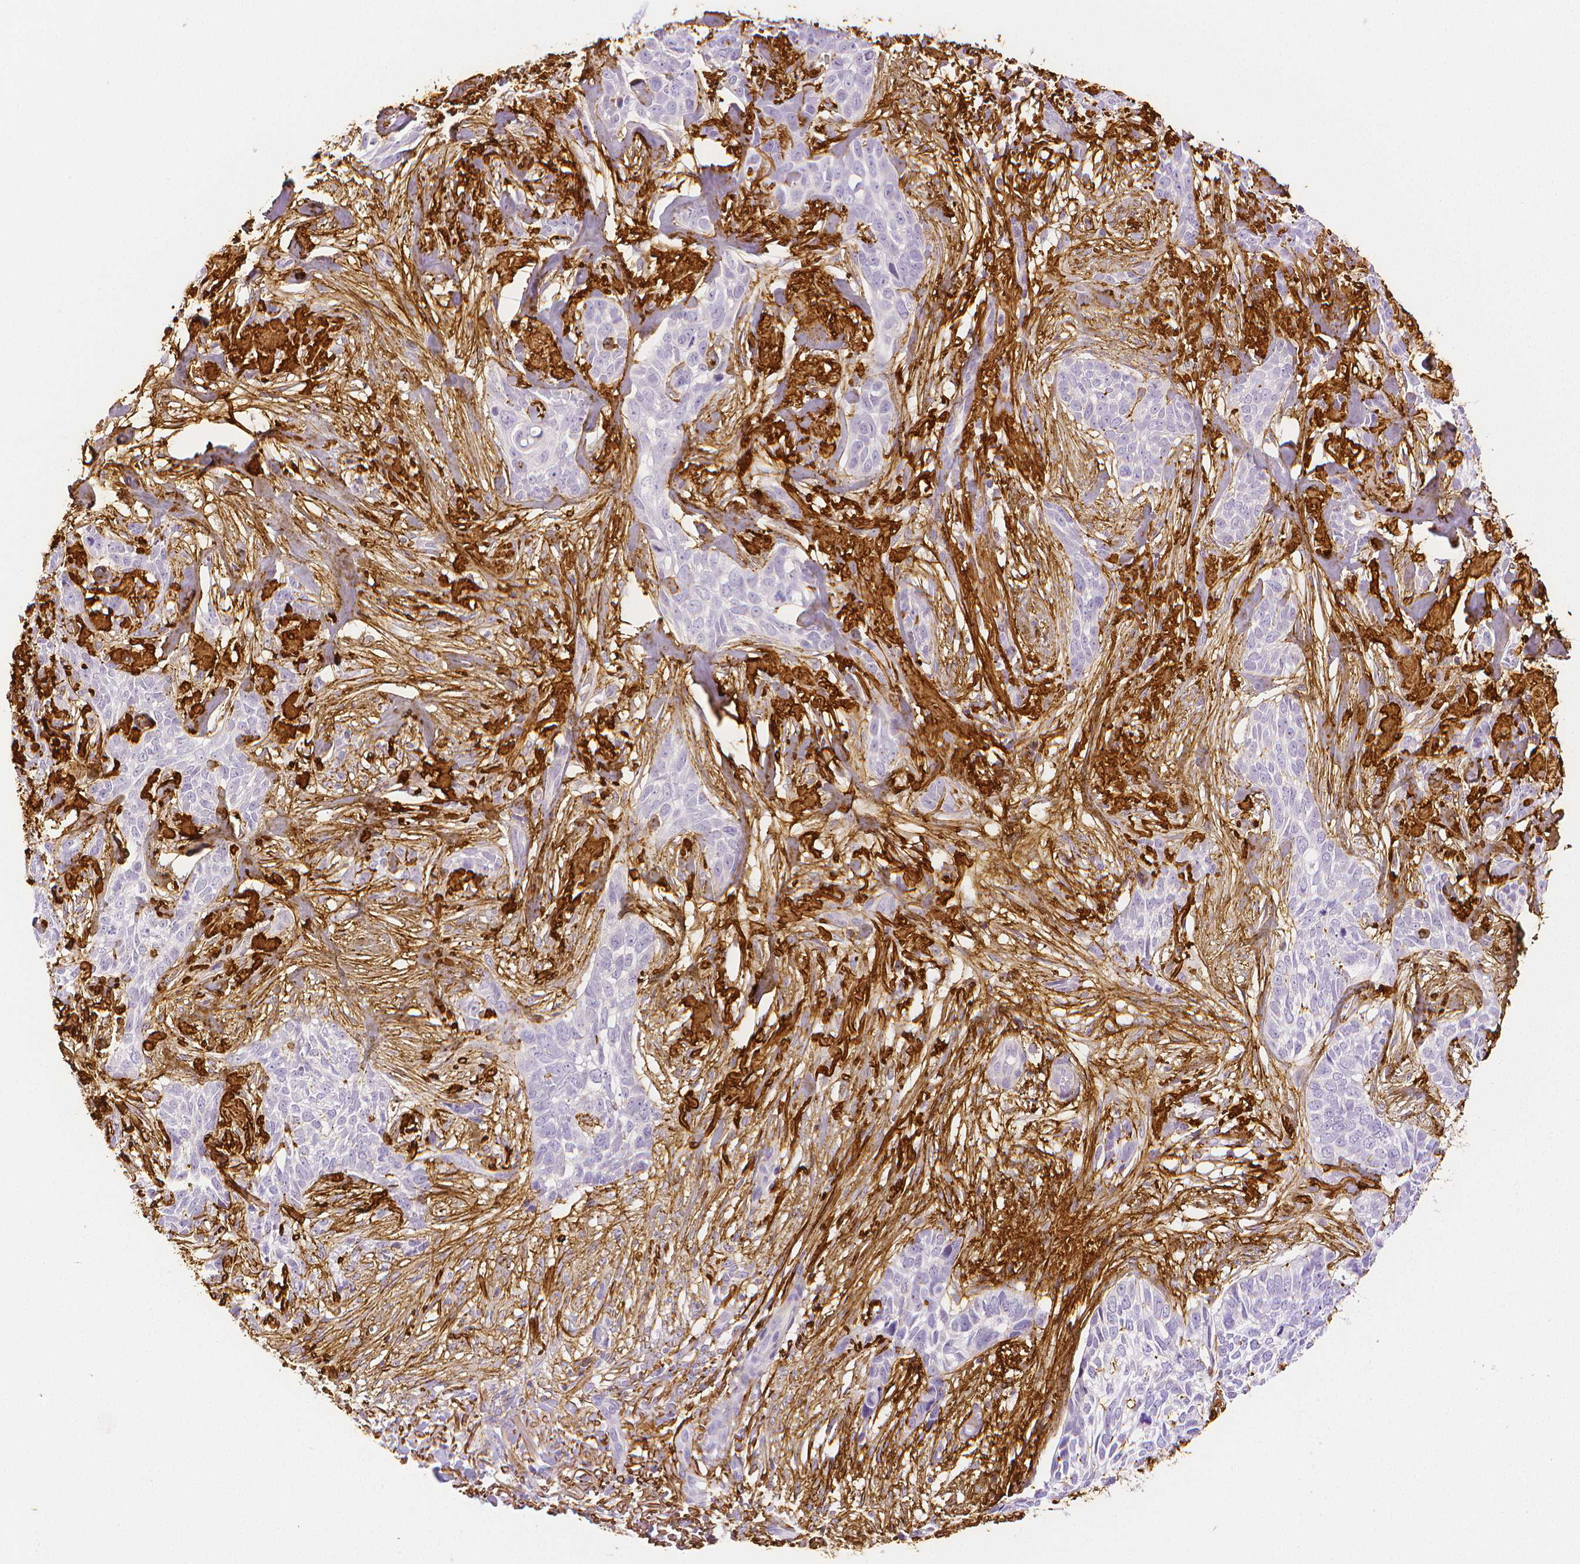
{"staining": {"intensity": "negative", "quantity": "none", "location": "none"}, "tissue": "skin cancer", "cell_type": "Tumor cells", "image_type": "cancer", "snomed": [{"axis": "morphology", "description": "Basal cell carcinoma"}, {"axis": "topography", "description": "Skin"}], "caption": "Image shows no protein positivity in tumor cells of skin cancer (basal cell carcinoma) tissue.", "gene": "FBN1", "patient": {"sex": "male", "age": 74}}